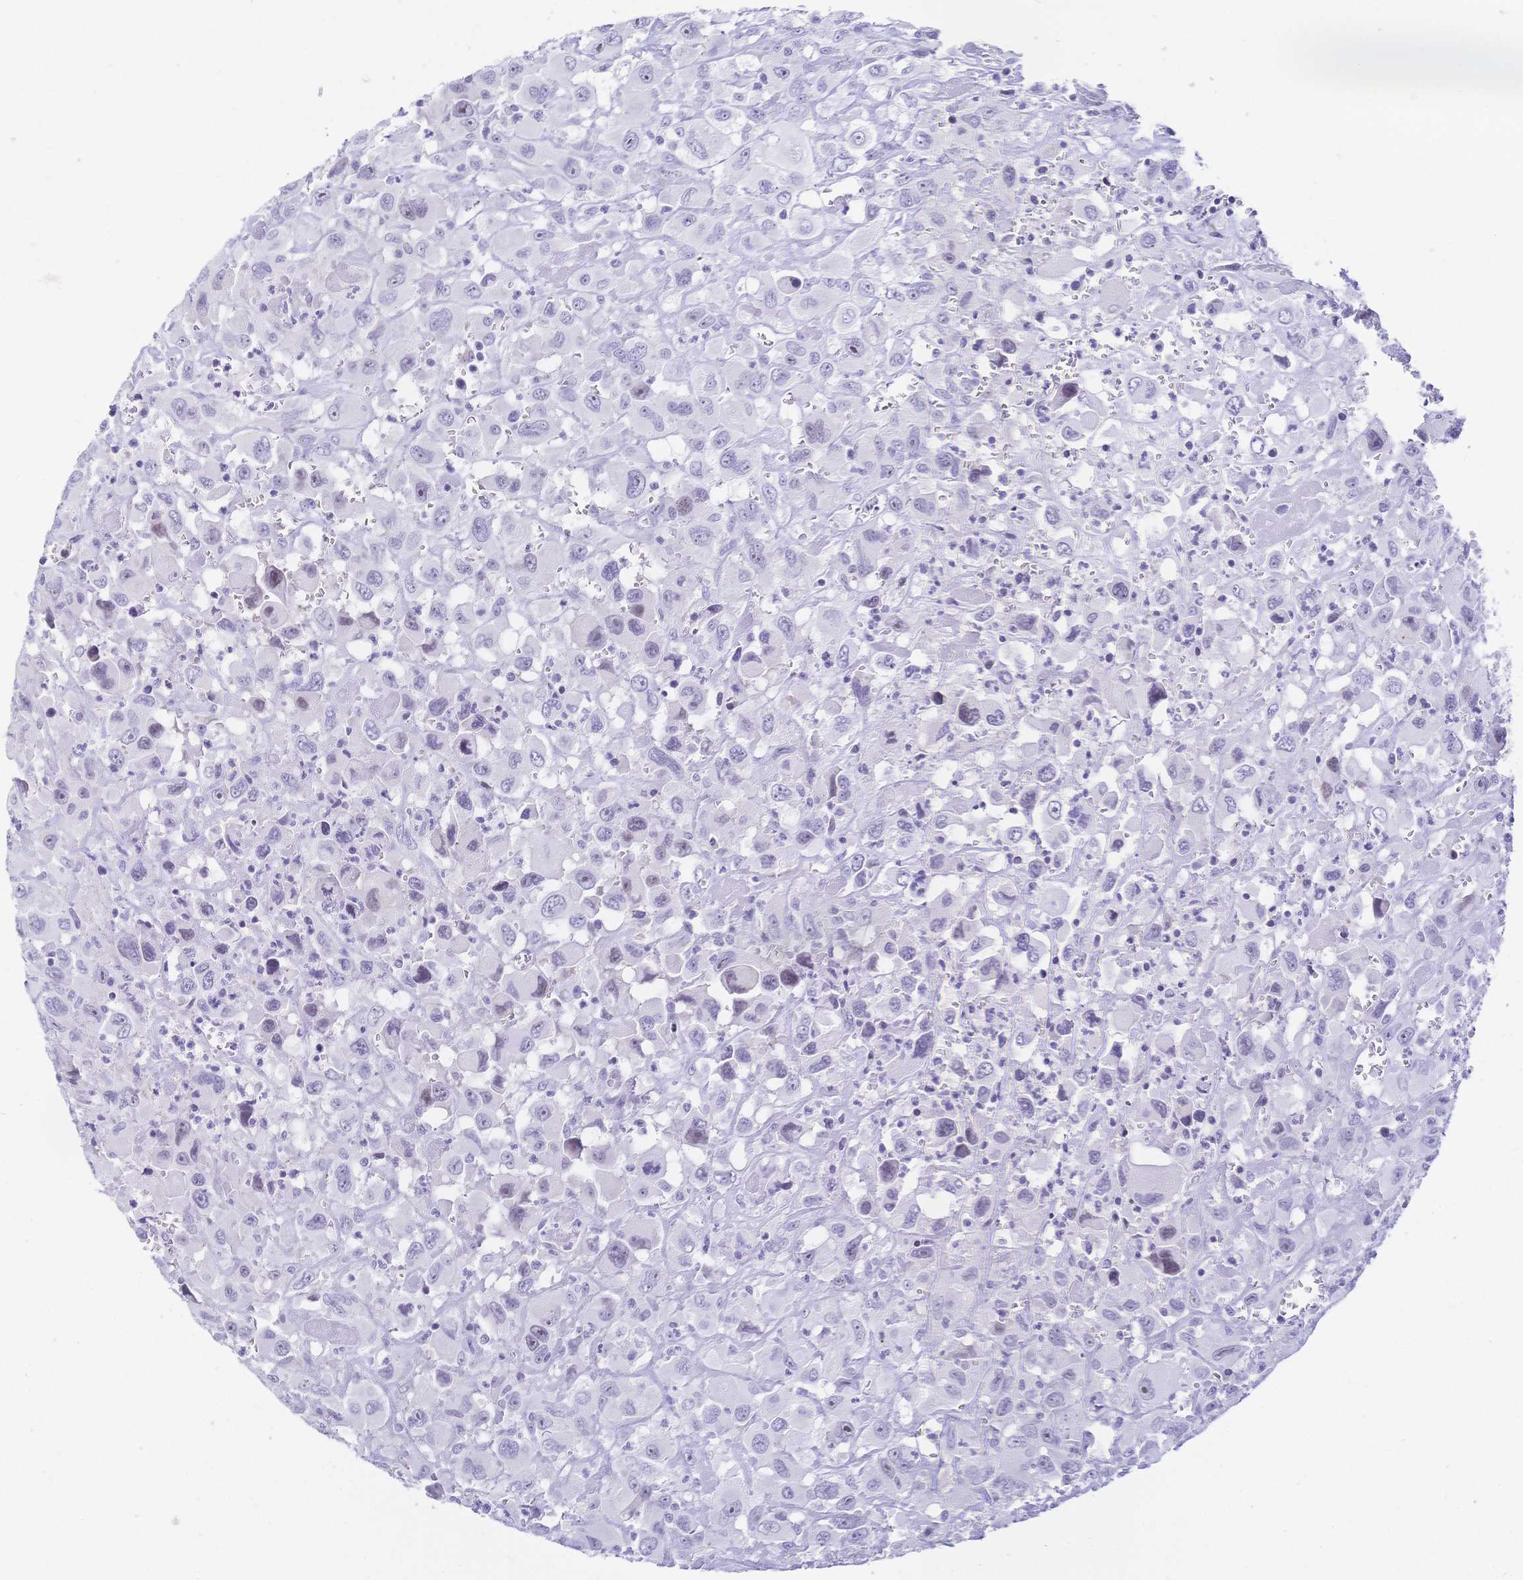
{"staining": {"intensity": "negative", "quantity": "none", "location": "none"}, "tissue": "head and neck cancer", "cell_type": "Tumor cells", "image_type": "cancer", "snomed": [{"axis": "morphology", "description": "Squamous cell carcinoma, NOS"}, {"axis": "morphology", "description": "Squamous cell carcinoma, metastatic, NOS"}, {"axis": "topography", "description": "Oral tissue"}, {"axis": "topography", "description": "Head-Neck"}], "caption": "IHC histopathology image of neoplastic tissue: human metastatic squamous cell carcinoma (head and neck) stained with DAB (3,3'-diaminobenzidine) demonstrates no significant protein positivity in tumor cells.", "gene": "CR2", "patient": {"sex": "female", "age": 85}}